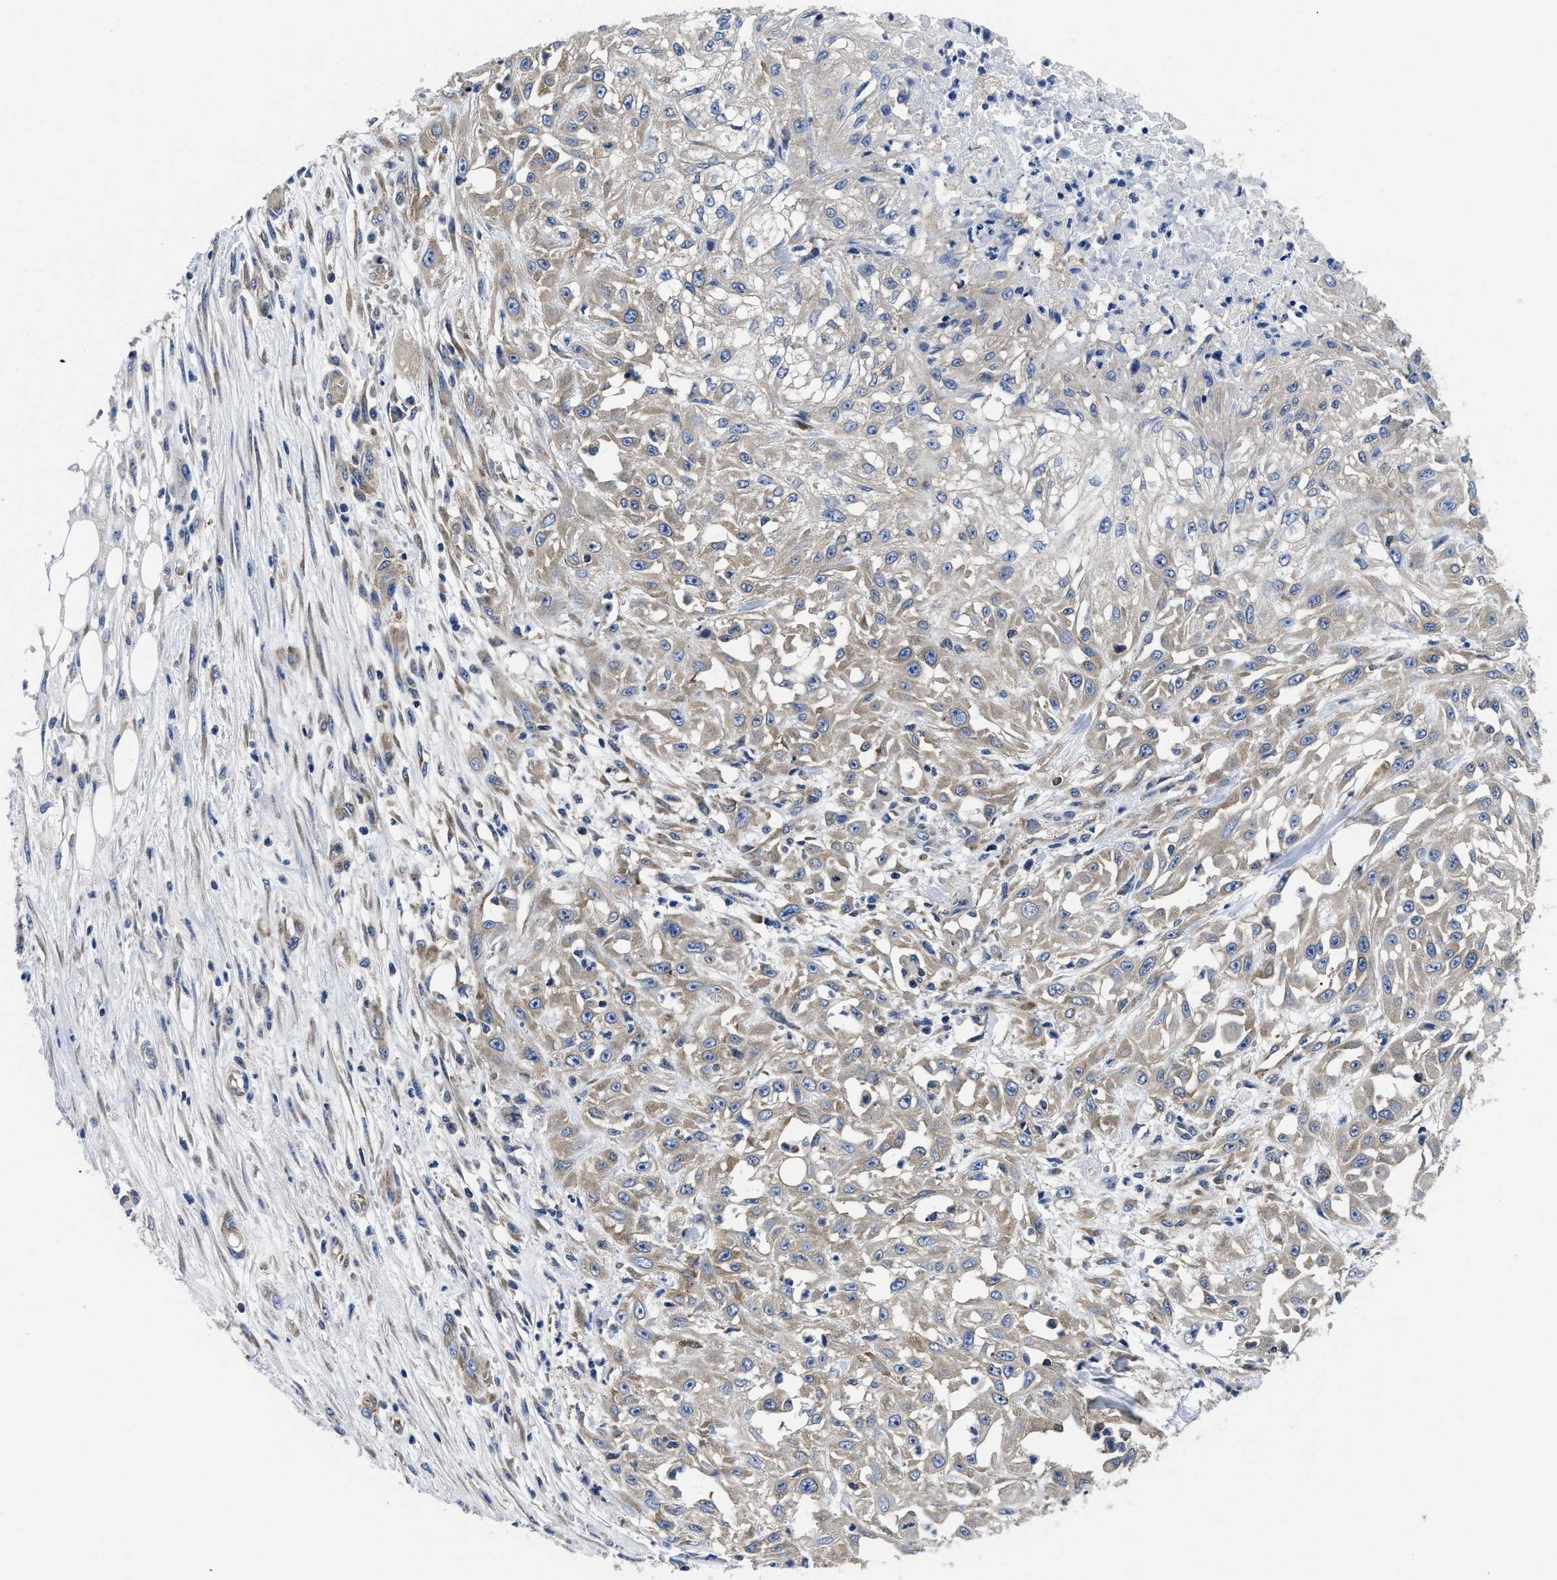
{"staining": {"intensity": "weak", "quantity": "<25%", "location": "cytoplasmic/membranous"}, "tissue": "skin cancer", "cell_type": "Tumor cells", "image_type": "cancer", "snomed": [{"axis": "morphology", "description": "Squamous cell carcinoma, NOS"}, {"axis": "morphology", "description": "Squamous cell carcinoma, metastatic, NOS"}, {"axis": "topography", "description": "Skin"}, {"axis": "topography", "description": "Lymph node"}], "caption": "The histopathology image demonstrates no significant expression in tumor cells of metastatic squamous cell carcinoma (skin).", "gene": "YARS1", "patient": {"sex": "male", "age": 75}}